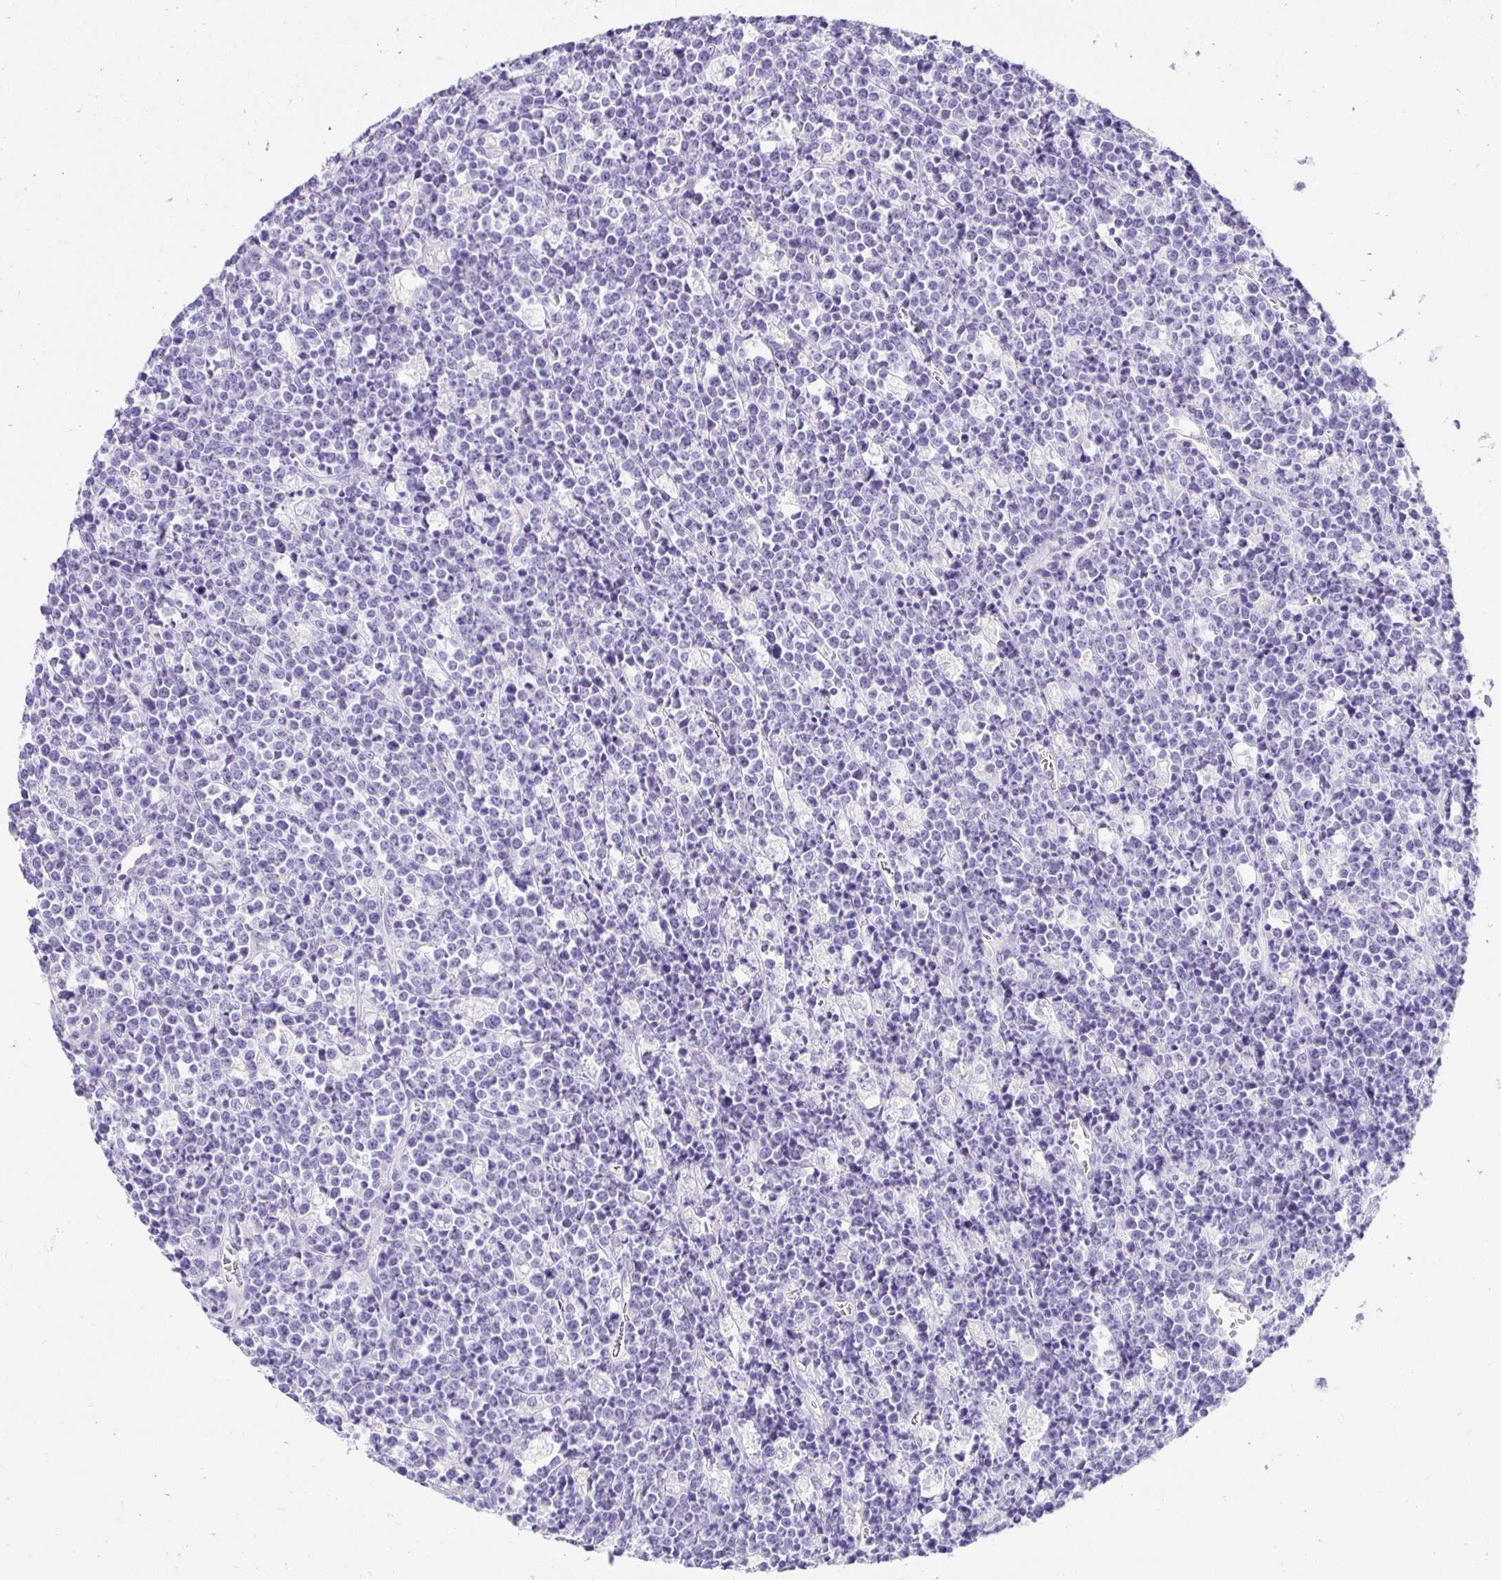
{"staining": {"intensity": "negative", "quantity": "none", "location": "none"}, "tissue": "lymphoma", "cell_type": "Tumor cells", "image_type": "cancer", "snomed": [{"axis": "morphology", "description": "Malignant lymphoma, non-Hodgkin's type, High grade"}, {"axis": "topography", "description": "Ovary"}], "caption": "The photomicrograph displays no staining of tumor cells in lymphoma.", "gene": "CHAT", "patient": {"sex": "female", "age": 56}}